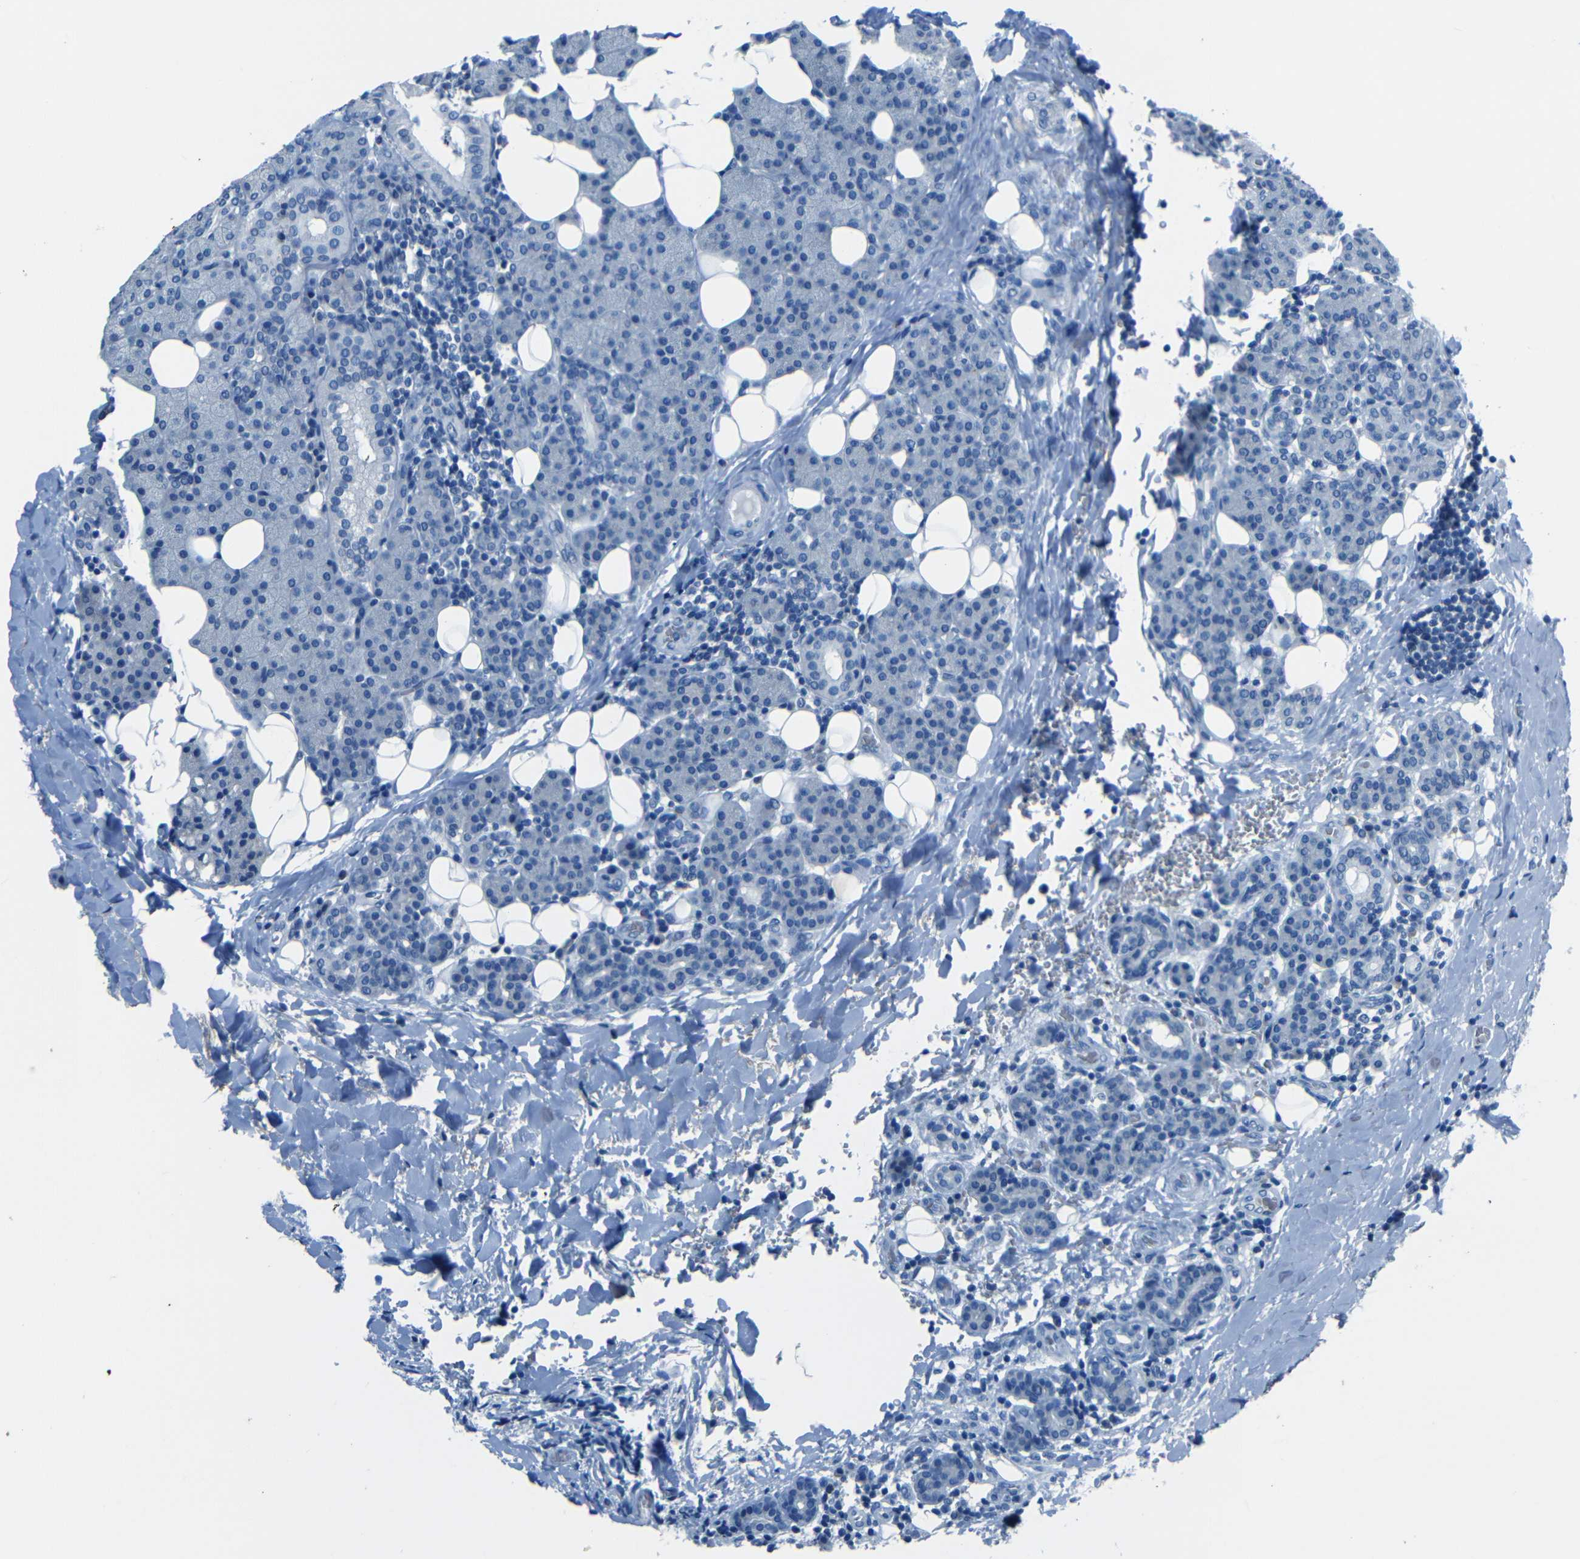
{"staining": {"intensity": "negative", "quantity": "none", "location": "none"}, "tissue": "lymph node", "cell_type": "Germinal center cells", "image_type": "normal", "snomed": [{"axis": "morphology", "description": "Normal tissue, NOS"}, {"axis": "topography", "description": "Lymph node"}, {"axis": "topography", "description": "Salivary gland"}], "caption": "Germinal center cells show no significant expression in benign lymph node.", "gene": "FBN2", "patient": {"sex": "male", "age": 8}}